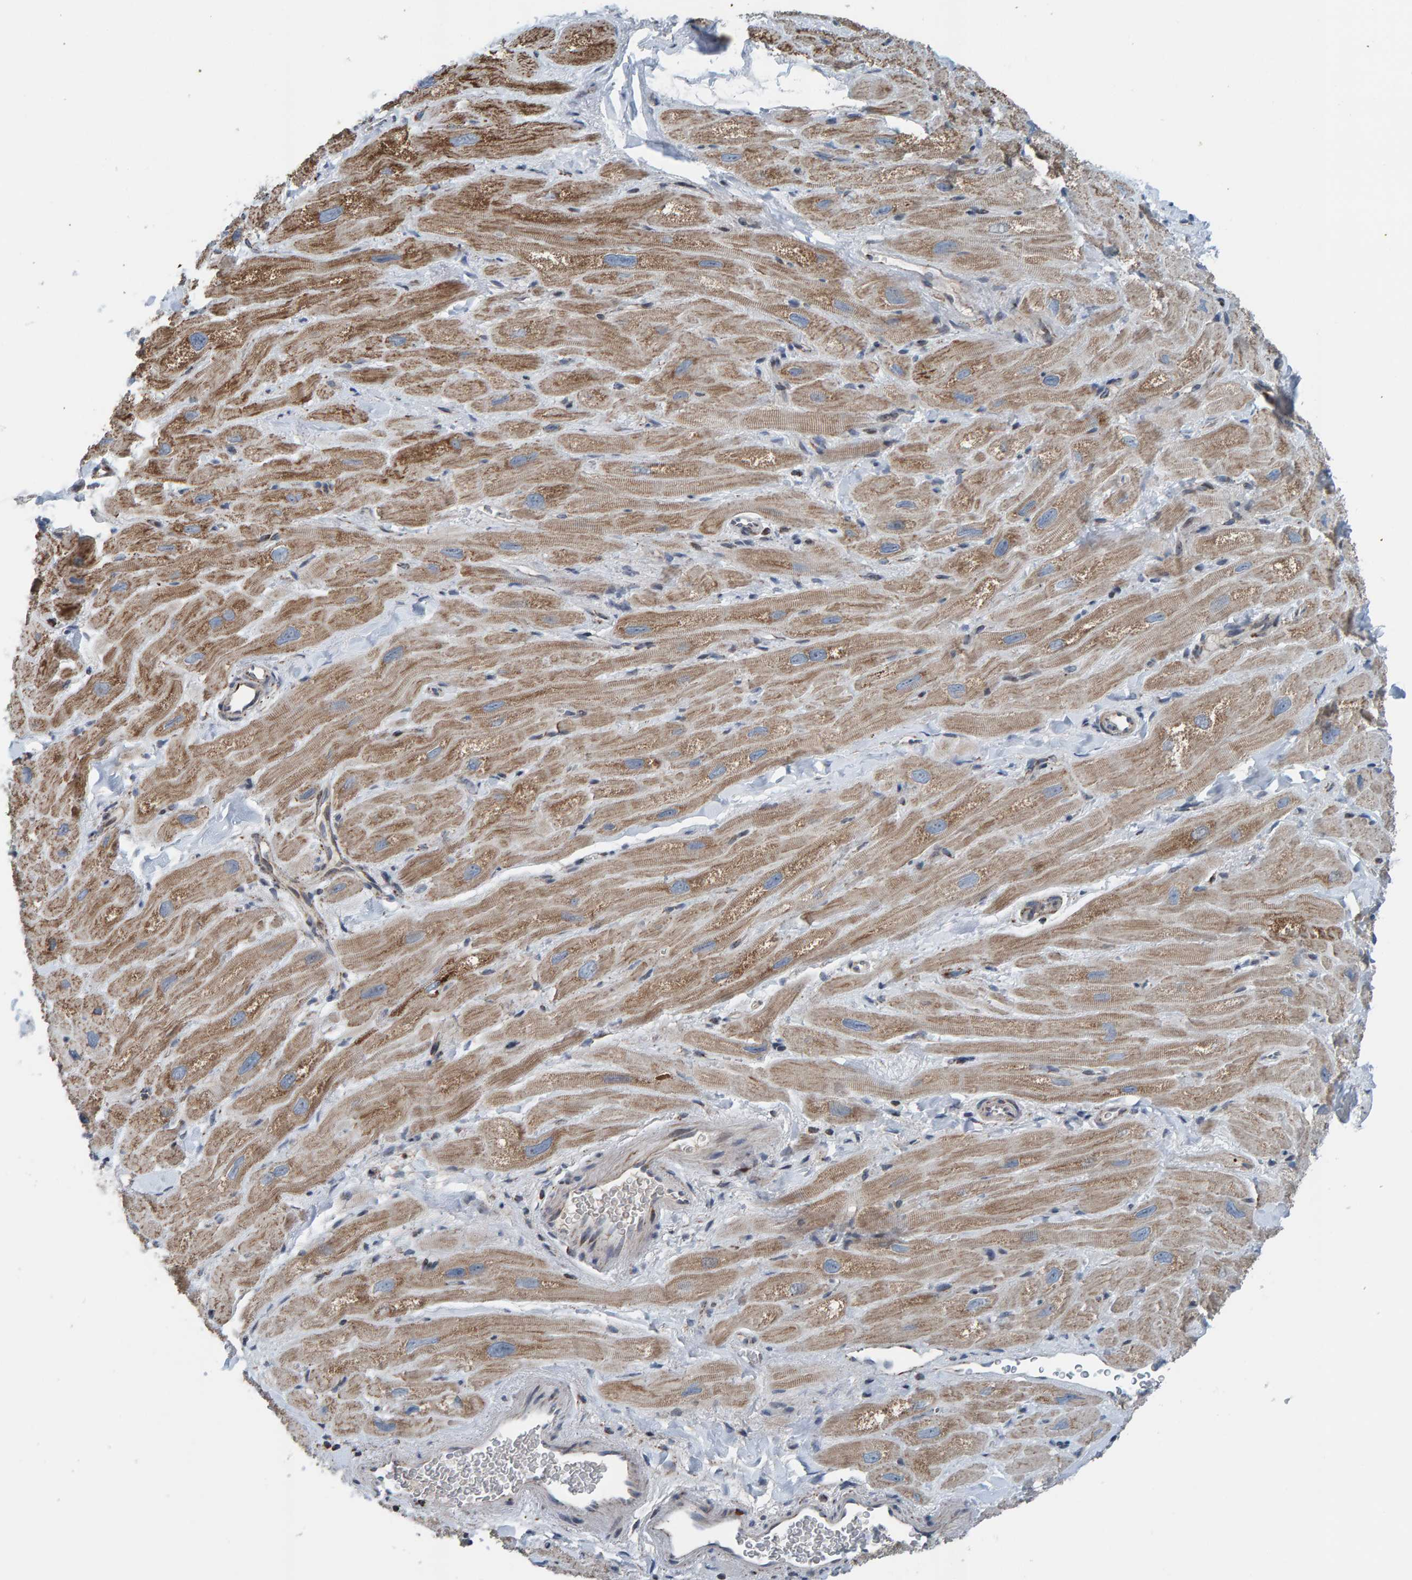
{"staining": {"intensity": "moderate", "quantity": ">75%", "location": "cytoplasmic/membranous"}, "tissue": "heart muscle", "cell_type": "Cardiomyocytes", "image_type": "normal", "snomed": [{"axis": "morphology", "description": "Normal tissue, NOS"}, {"axis": "topography", "description": "Heart"}], "caption": "DAB (3,3'-diaminobenzidine) immunohistochemical staining of normal heart muscle reveals moderate cytoplasmic/membranous protein staining in approximately >75% of cardiomyocytes. (DAB (3,3'-diaminobenzidine) IHC with brightfield microscopy, high magnification).", "gene": "ZNF48", "patient": {"sex": "male", "age": 49}}